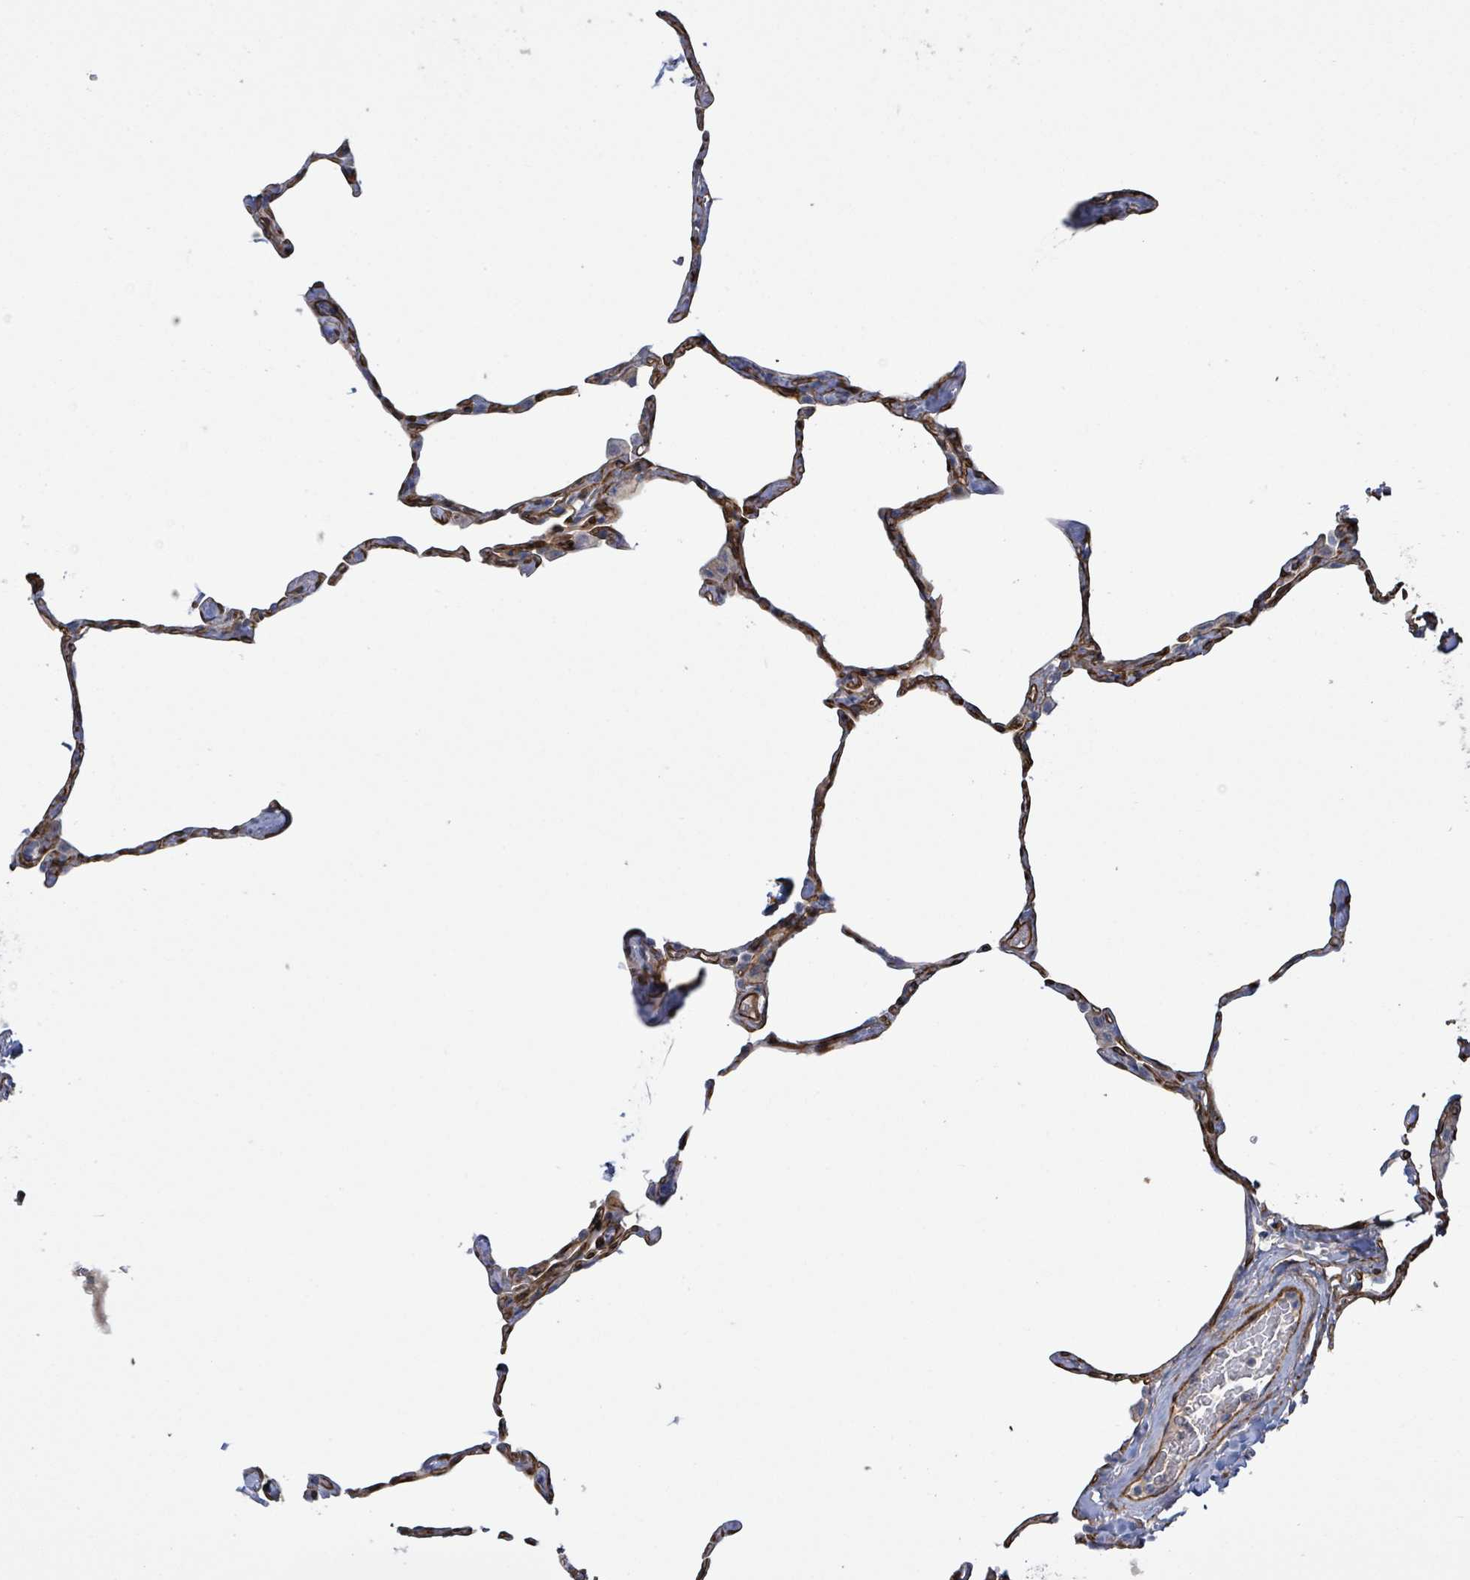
{"staining": {"intensity": "strong", "quantity": "25%-75%", "location": "cytoplasmic/membranous"}, "tissue": "lung", "cell_type": "Alveolar cells", "image_type": "normal", "snomed": [{"axis": "morphology", "description": "Normal tissue, NOS"}, {"axis": "topography", "description": "Lung"}], "caption": "Lung stained with a brown dye displays strong cytoplasmic/membranous positive staining in approximately 25%-75% of alveolar cells.", "gene": "KANK3", "patient": {"sex": "male", "age": 65}}